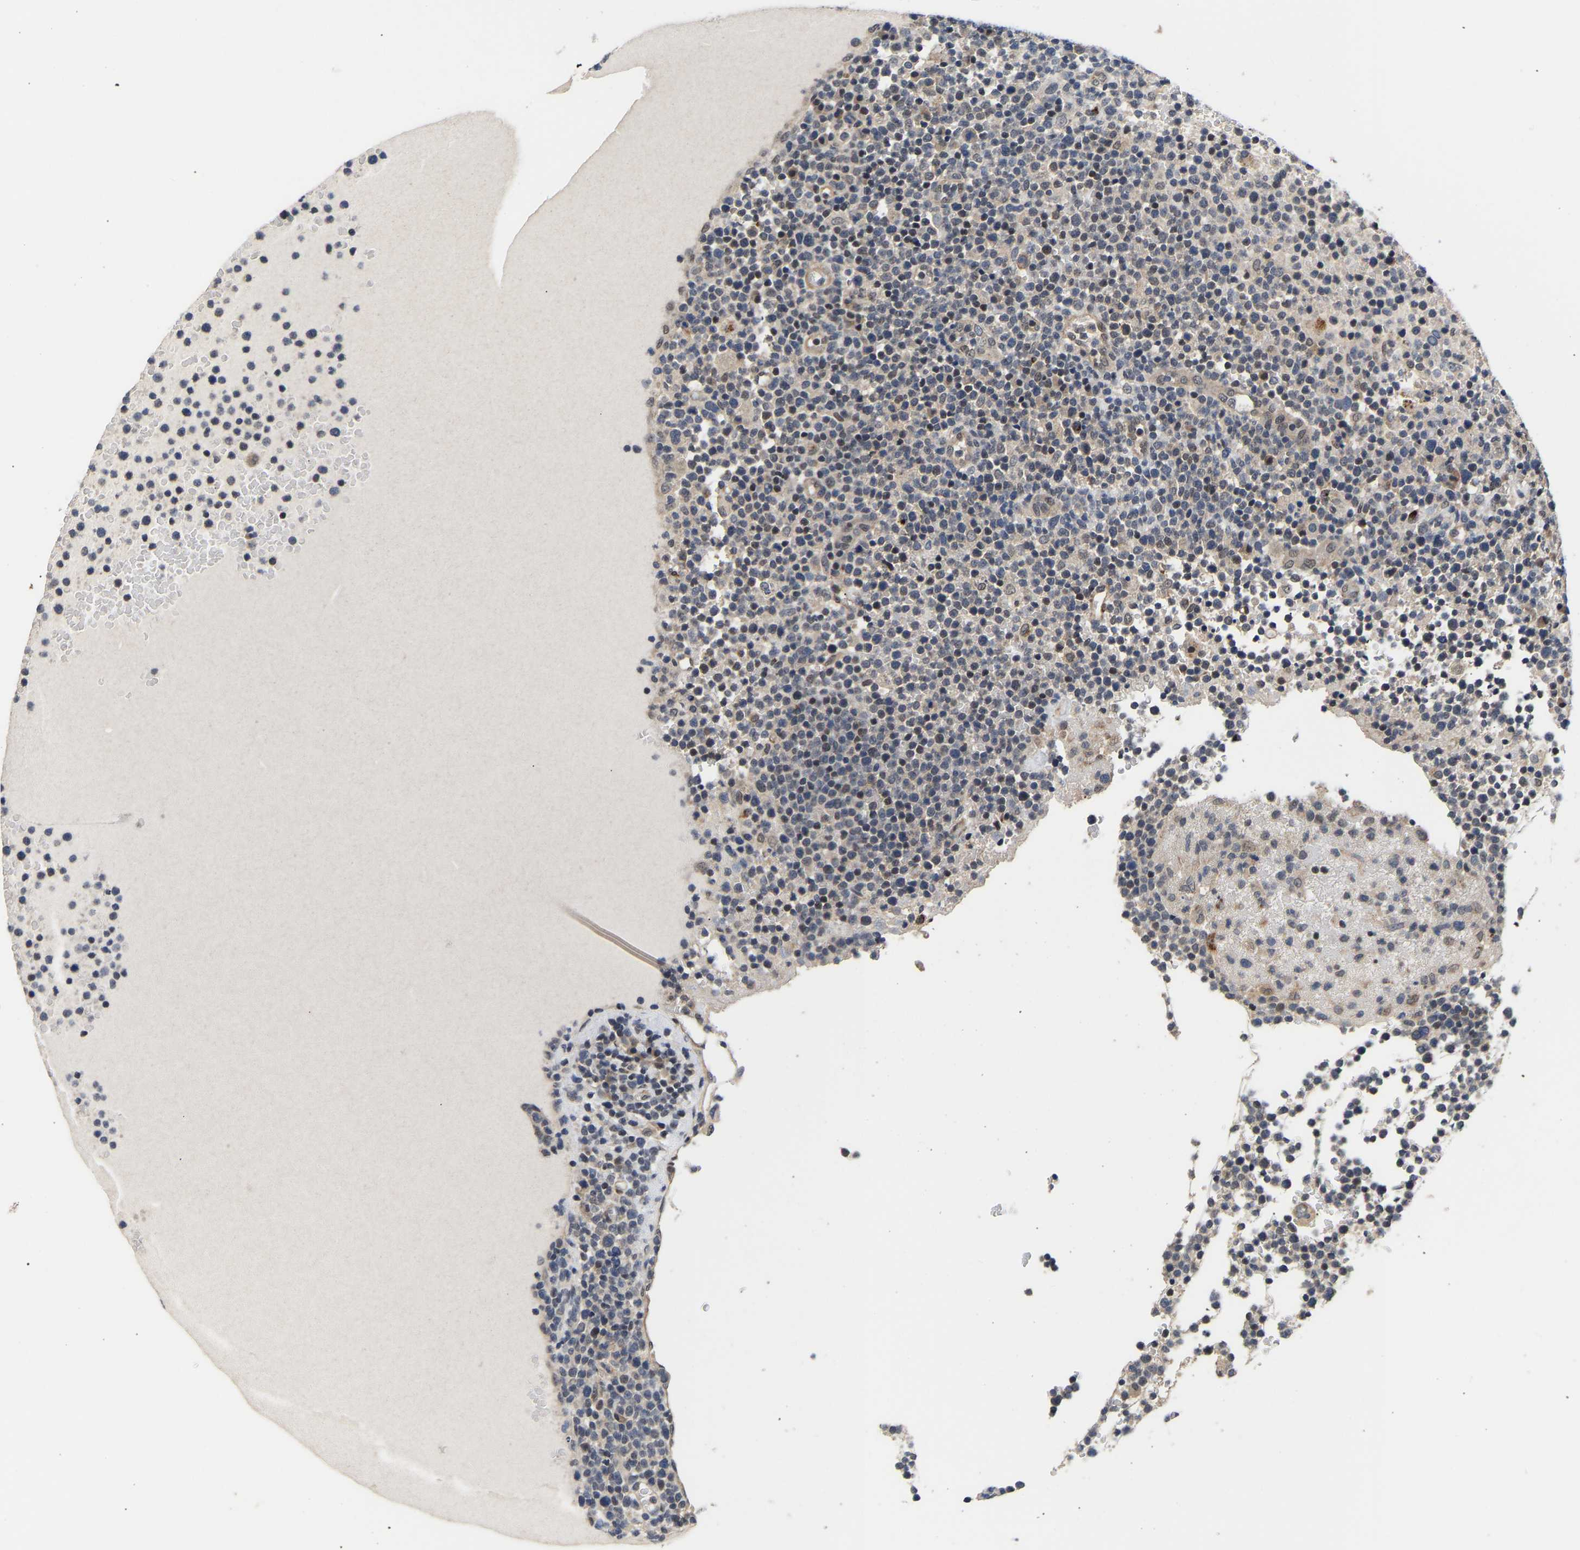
{"staining": {"intensity": "negative", "quantity": "none", "location": "none"}, "tissue": "lymphoma", "cell_type": "Tumor cells", "image_type": "cancer", "snomed": [{"axis": "morphology", "description": "Malignant lymphoma, non-Hodgkin's type, High grade"}, {"axis": "topography", "description": "Lymph node"}], "caption": "Malignant lymphoma, non-Hodgkin's type (high-grade) was stained to show a protein in brown. There is no significant expression in tumor cells.", "gene": "METTL16", "patient": {"sex": "male", "age": 61}}